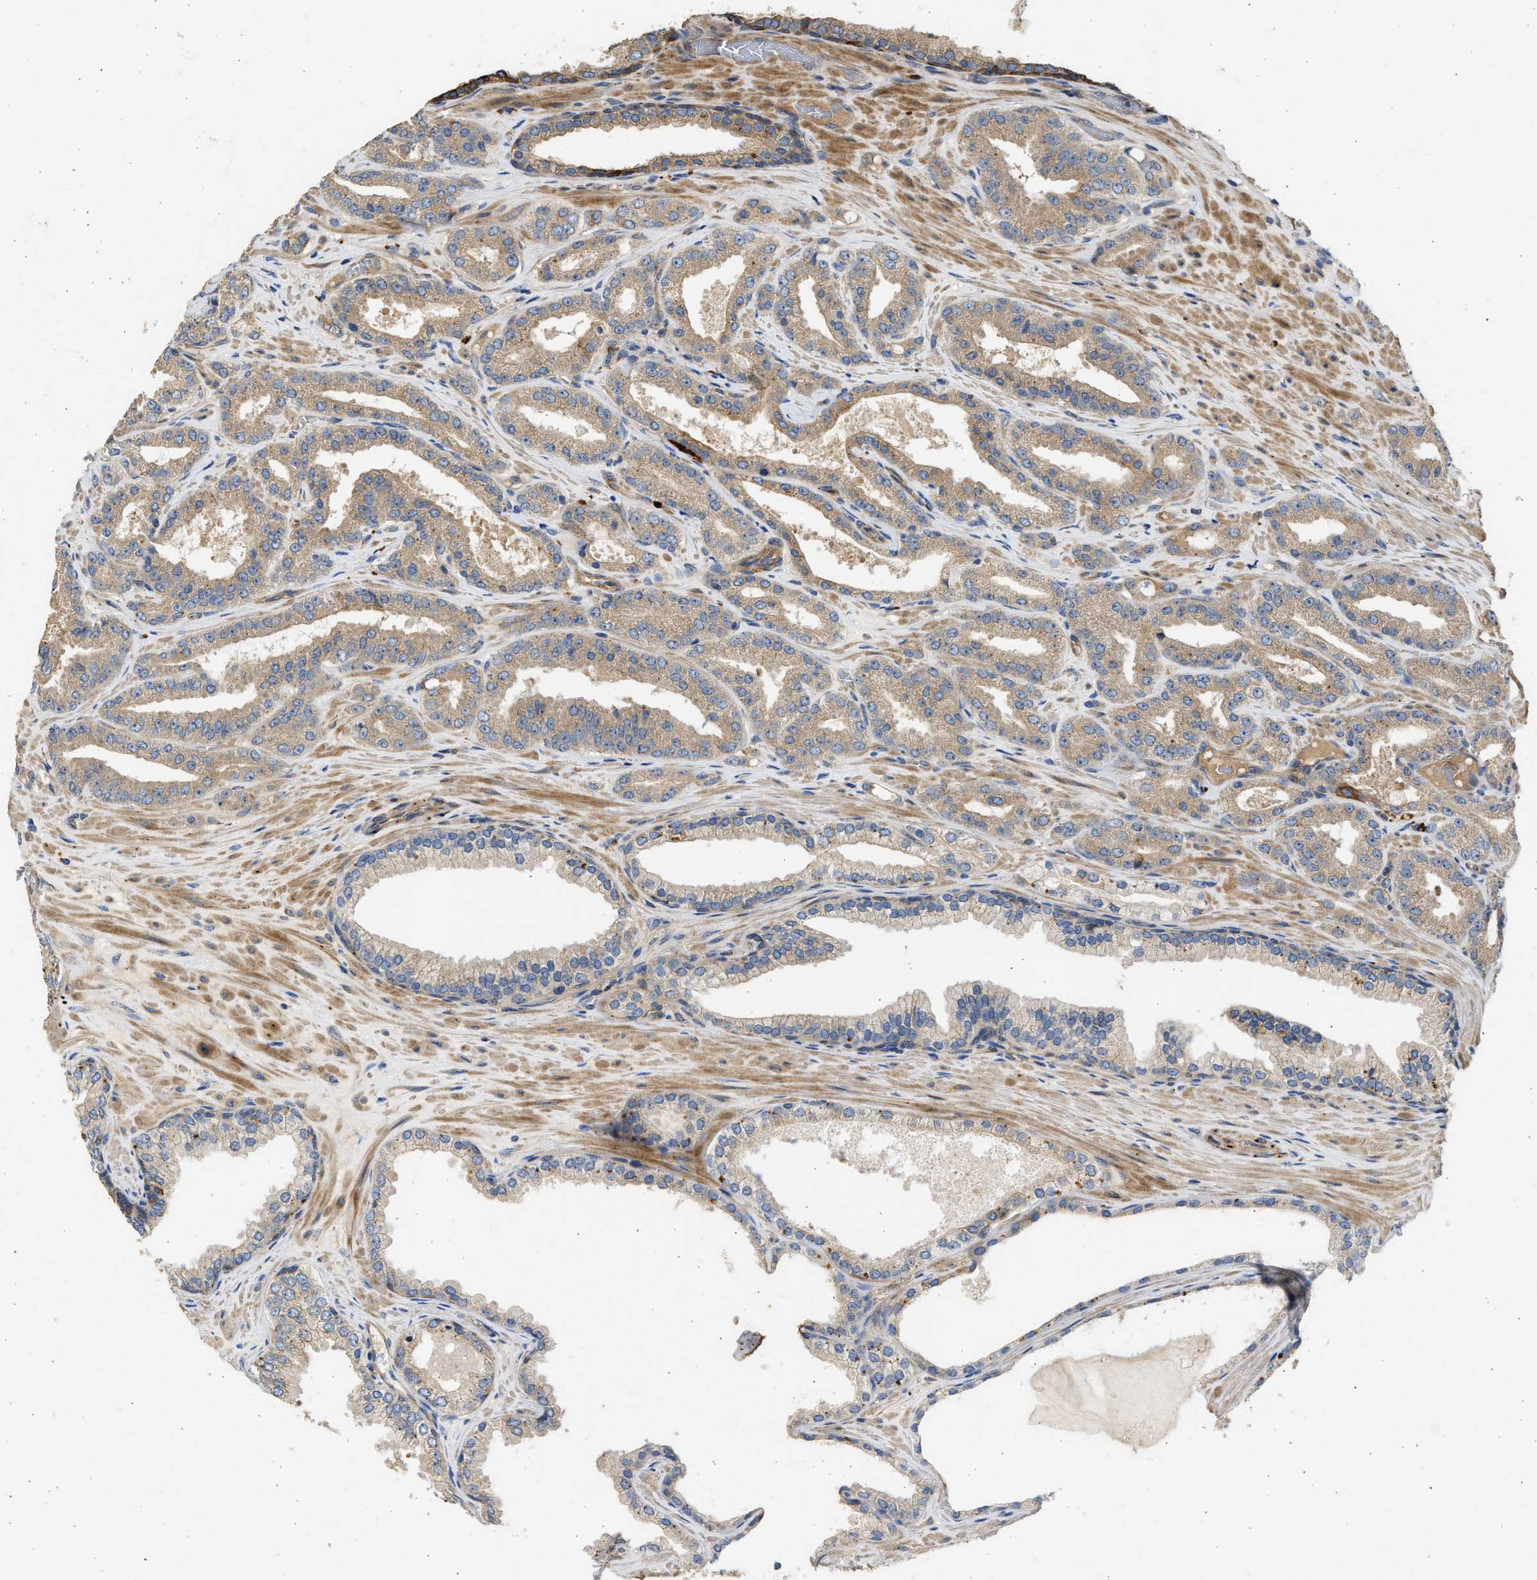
{"staining": {"intensity": "moderate", "quantity": ">75%", "location": "cytoplasmic/membranous"}, "tissue": "prostate cancer", "cell_type": "Tumor cells", "image_type": "cancer", "snomed": [{"axis": "morphology", "description": "Adenocarcinoma, High grade"}, {"axis": "topography", "description": "Prostate"}], "caption": "DAB (3,3'-diaminobenzidine) immunohistochemical staining of human prostate cancer reveals moderate cytoplasmic/membranous protein expression in about >75% of tumor cells.", "gene": "CSRNP2", "patient": {"sex": "male", "age": 71}}